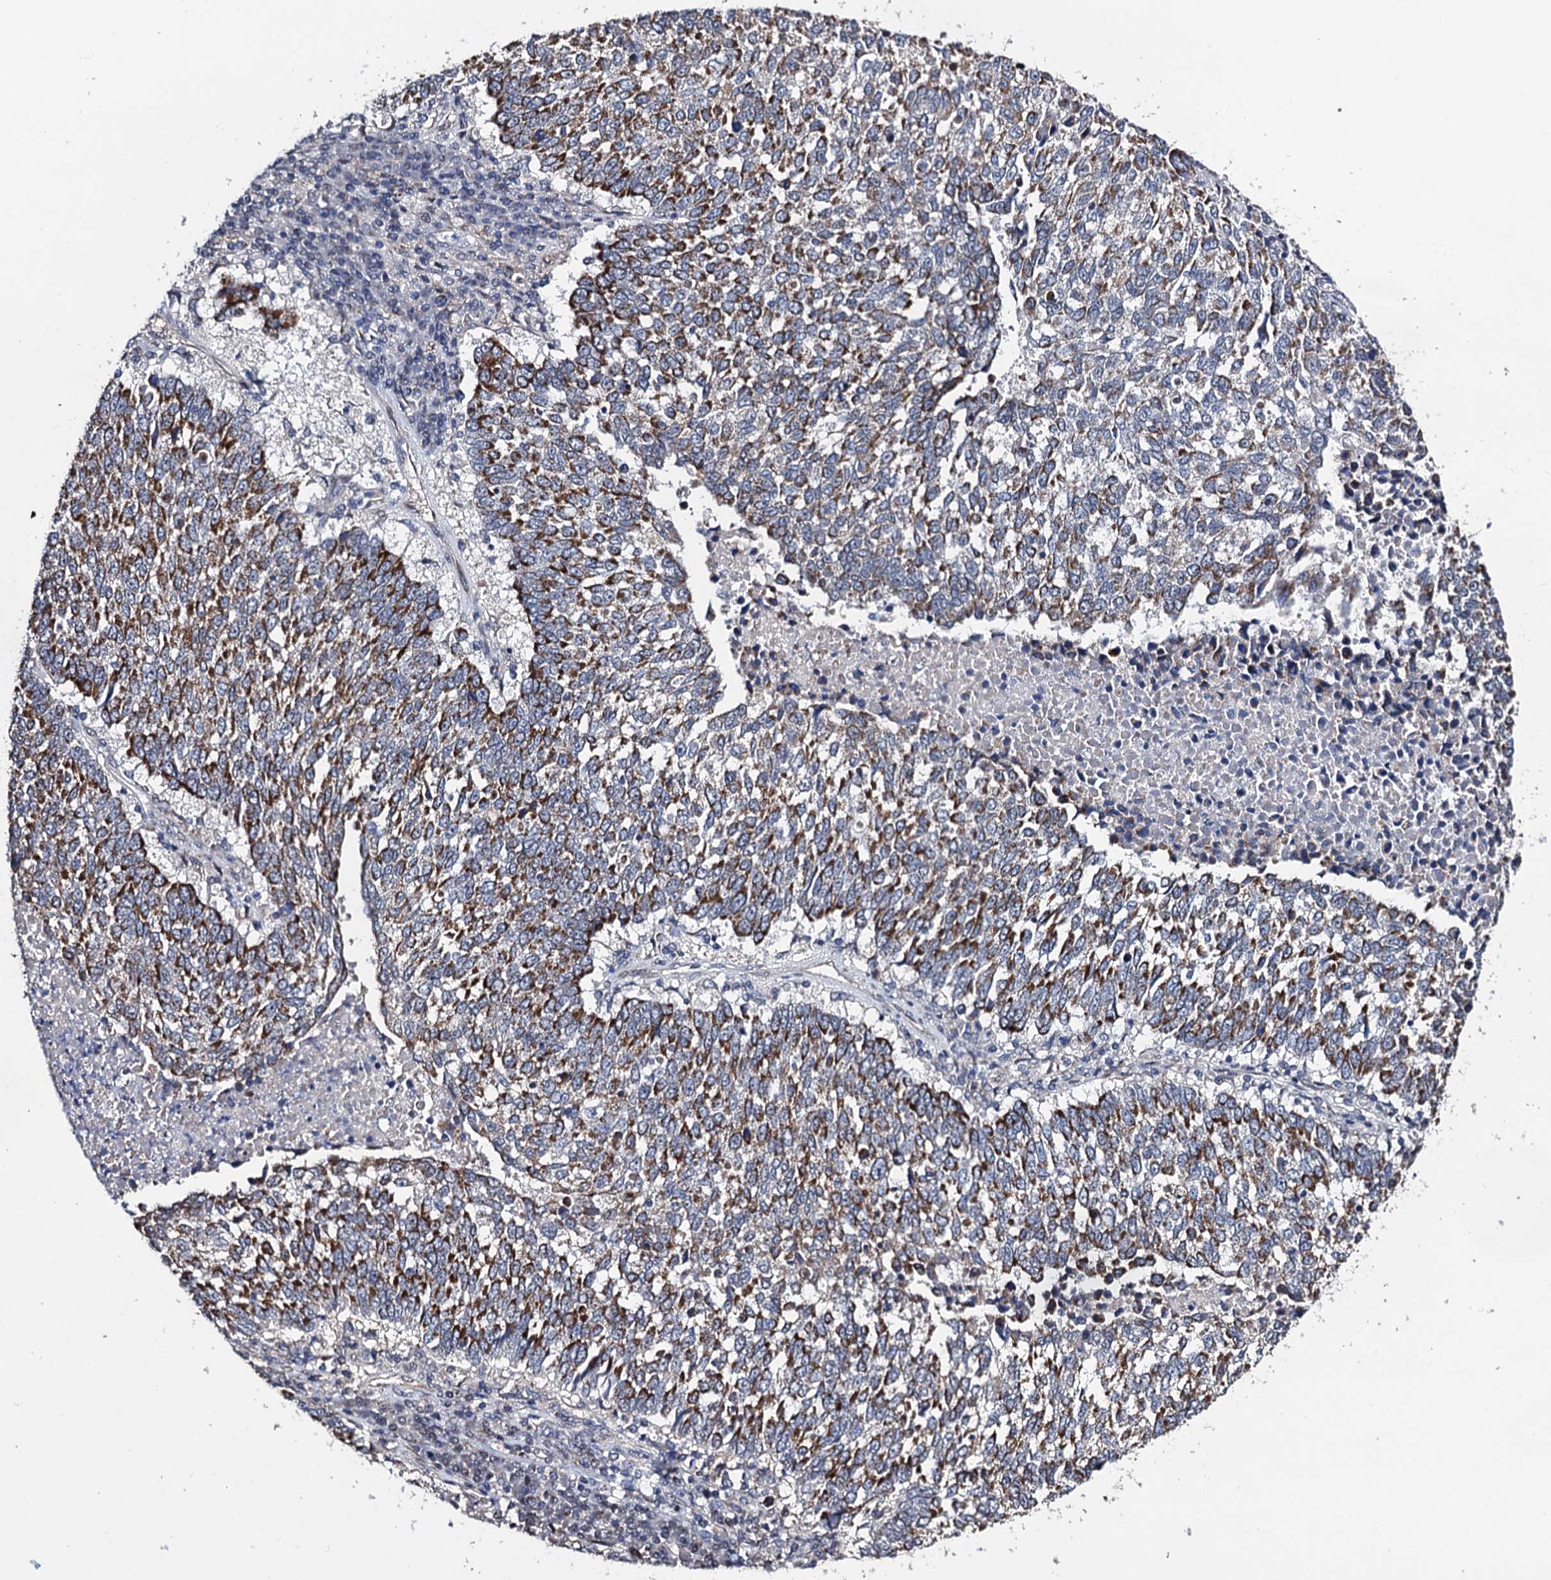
{"staining": {"intensity": "strong", "quantity": ">75%", "location": "cytoplasmic/membranous"}, "tissue": "lung cancer", "cell_type": "Tumor cells", "image_type": "cancer", "snomed": [{"axis": "morphology", "description": "Squamous cell carcinoma, NOS"}, {"axis": "topography", "description": "Lung"}], "caption": "Immunohistochemical staining of human lung squamous cell carcinoma reveals high levels of strong cytoplasmic/membranous protein positivity in approximately >75% of tumor cells. (Brightfield microscopy of DAB IHC at high magnification).", "gene": "PTCD3", "patient": {"sex": "male", "age": 73}}